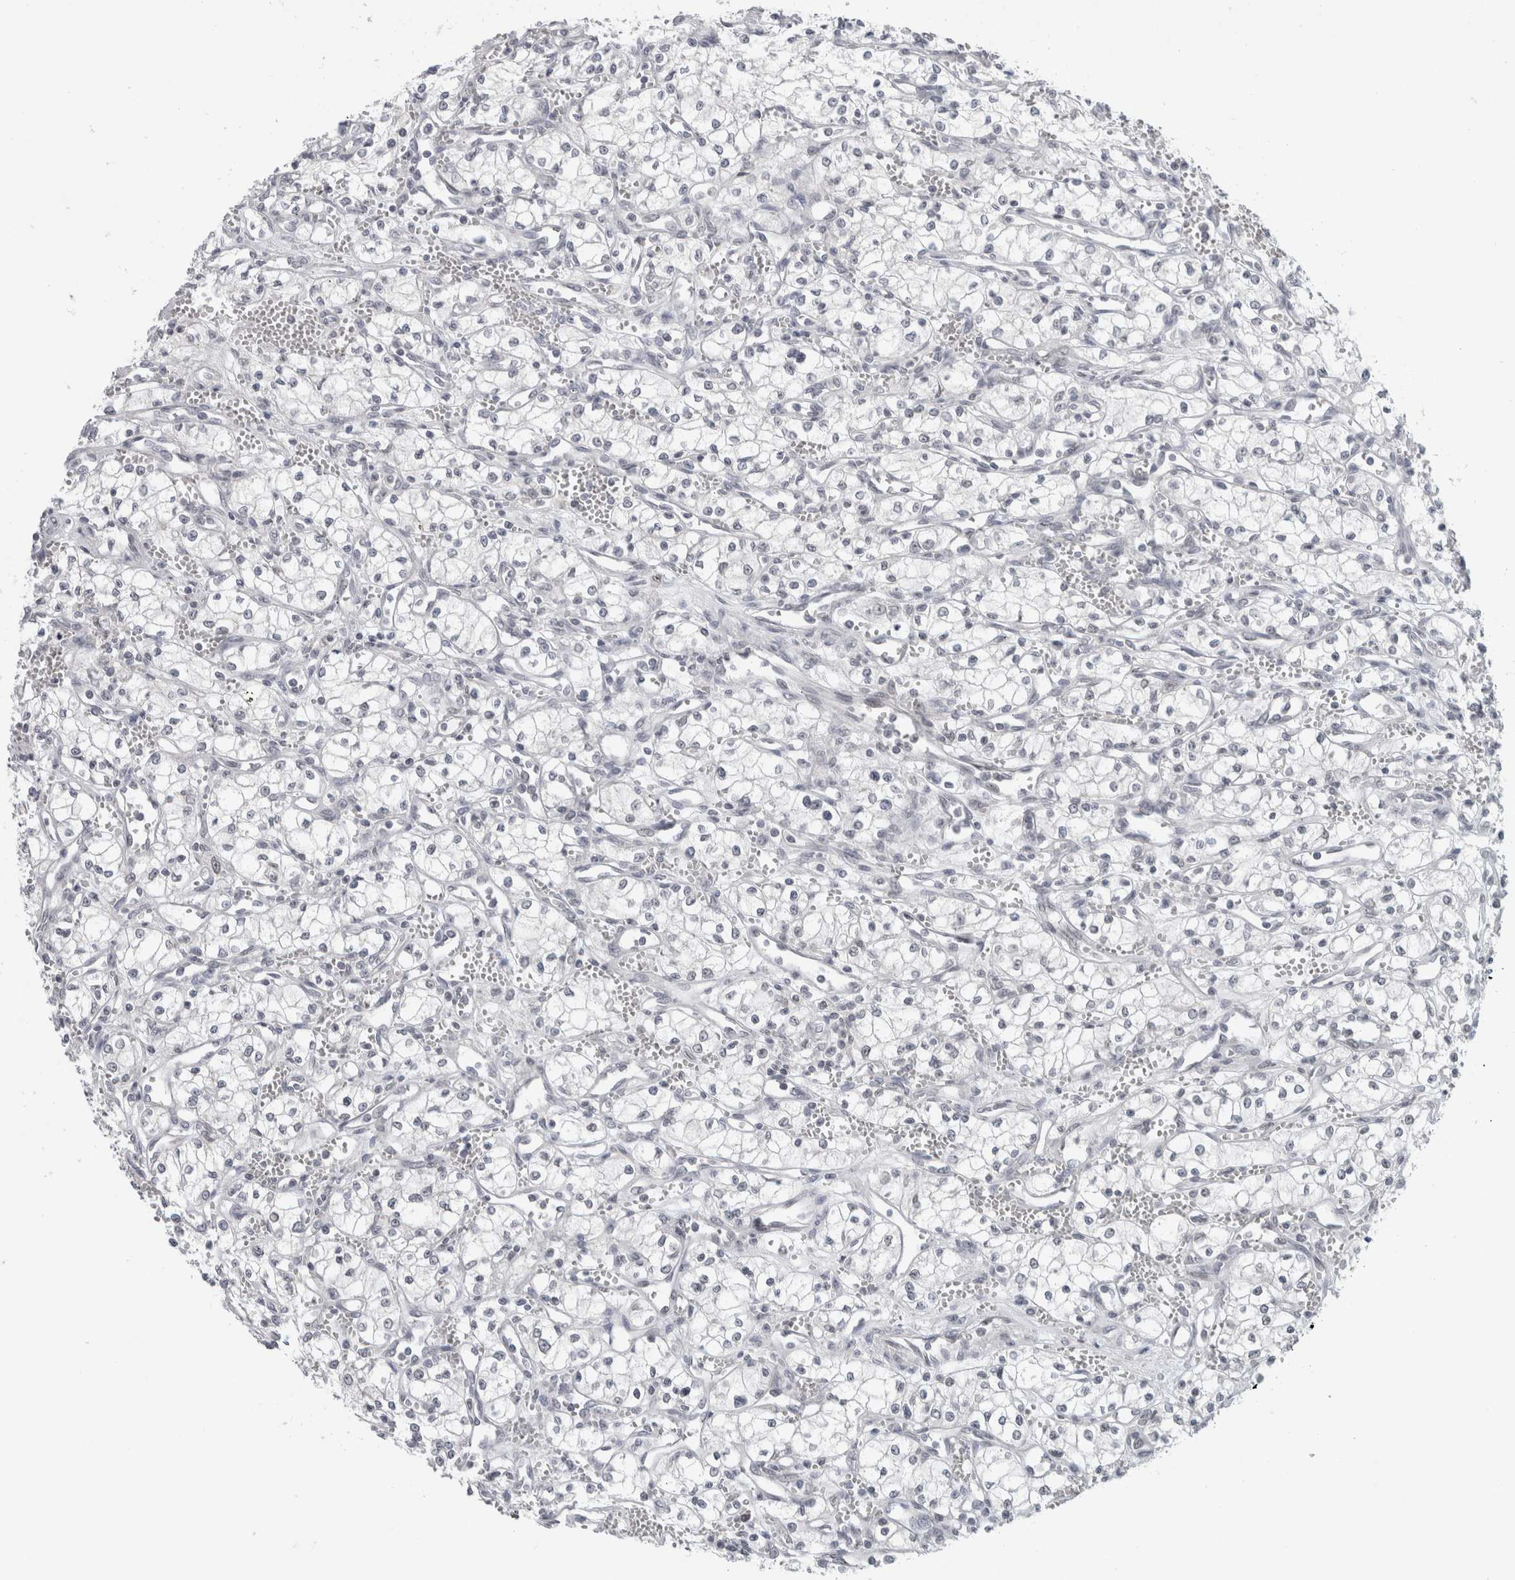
{"staining": {"intensity": "negative", "quantity": "none", "location": "none"}, "tissue": "renal cancer", "cell_type": "Tumor cells", "image_type": "cancer", "snomed": [{"axis": "morphology", "description": "Adenocarcinoma, NOS"}, {"axis": "topography", "description": "Kidney"}], "caption": "Immunohistochemical staining of human renal cancer reveals no significant expression in tumor cells.", "gene": "ZNF770", "patient": {"sex": "male", "age": 59}}